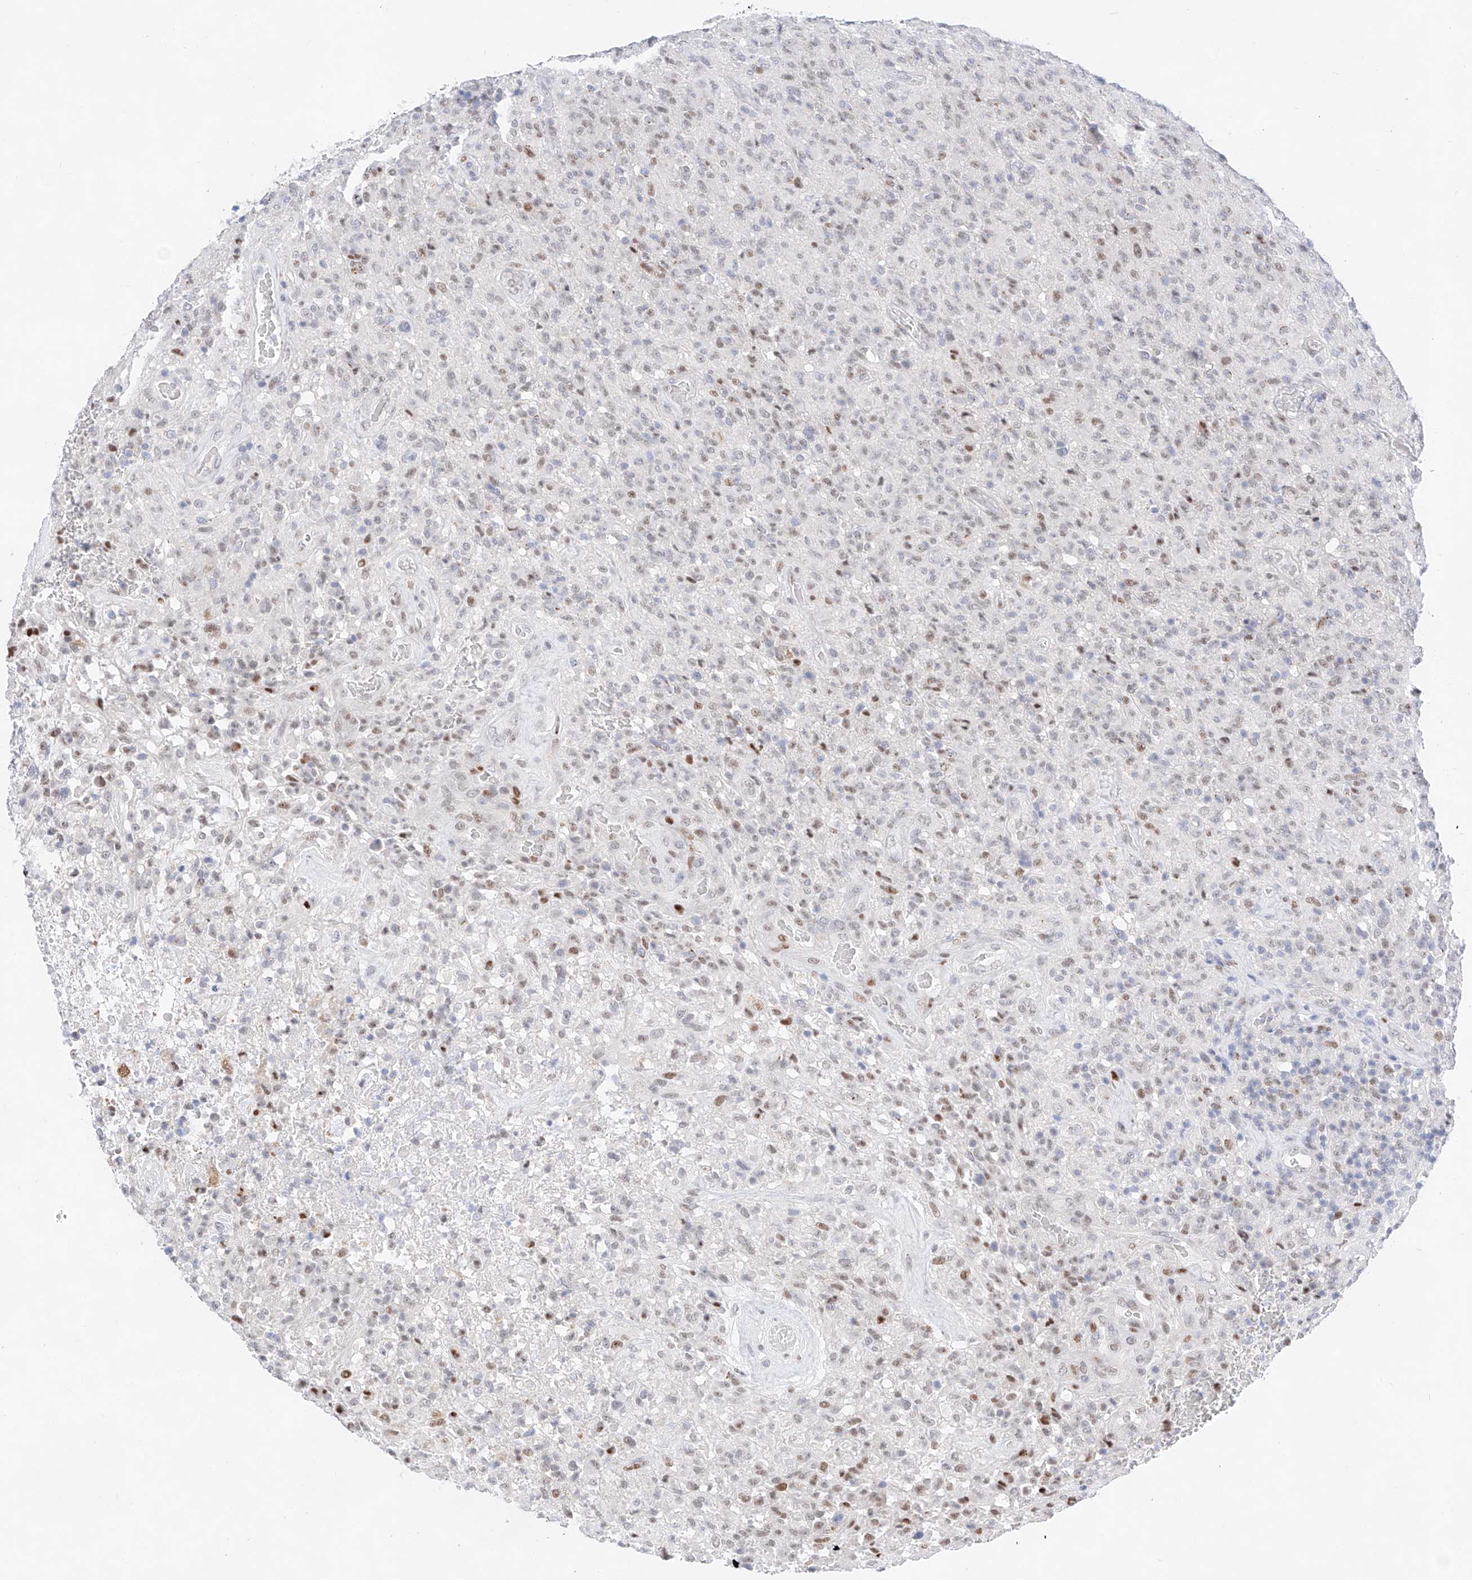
{"staining": {"intensity": "moderate", "quantity": "<25%", "location": "nuclear"}, "tissue": "glioma", "cell_type": "Tumor cells", "image_type": "cancer", "snomed": [{"axis": "morphology", "description": "Glioma, malignant, High grade"}, {"axis": "topography", "description": "Brain"}], "caption": "A brown stain labels moderate nuclear staining of a protein in glioma tumor cells.", "gene": "NT5C3B", "patient": {"sex": "female", "age": 57}}